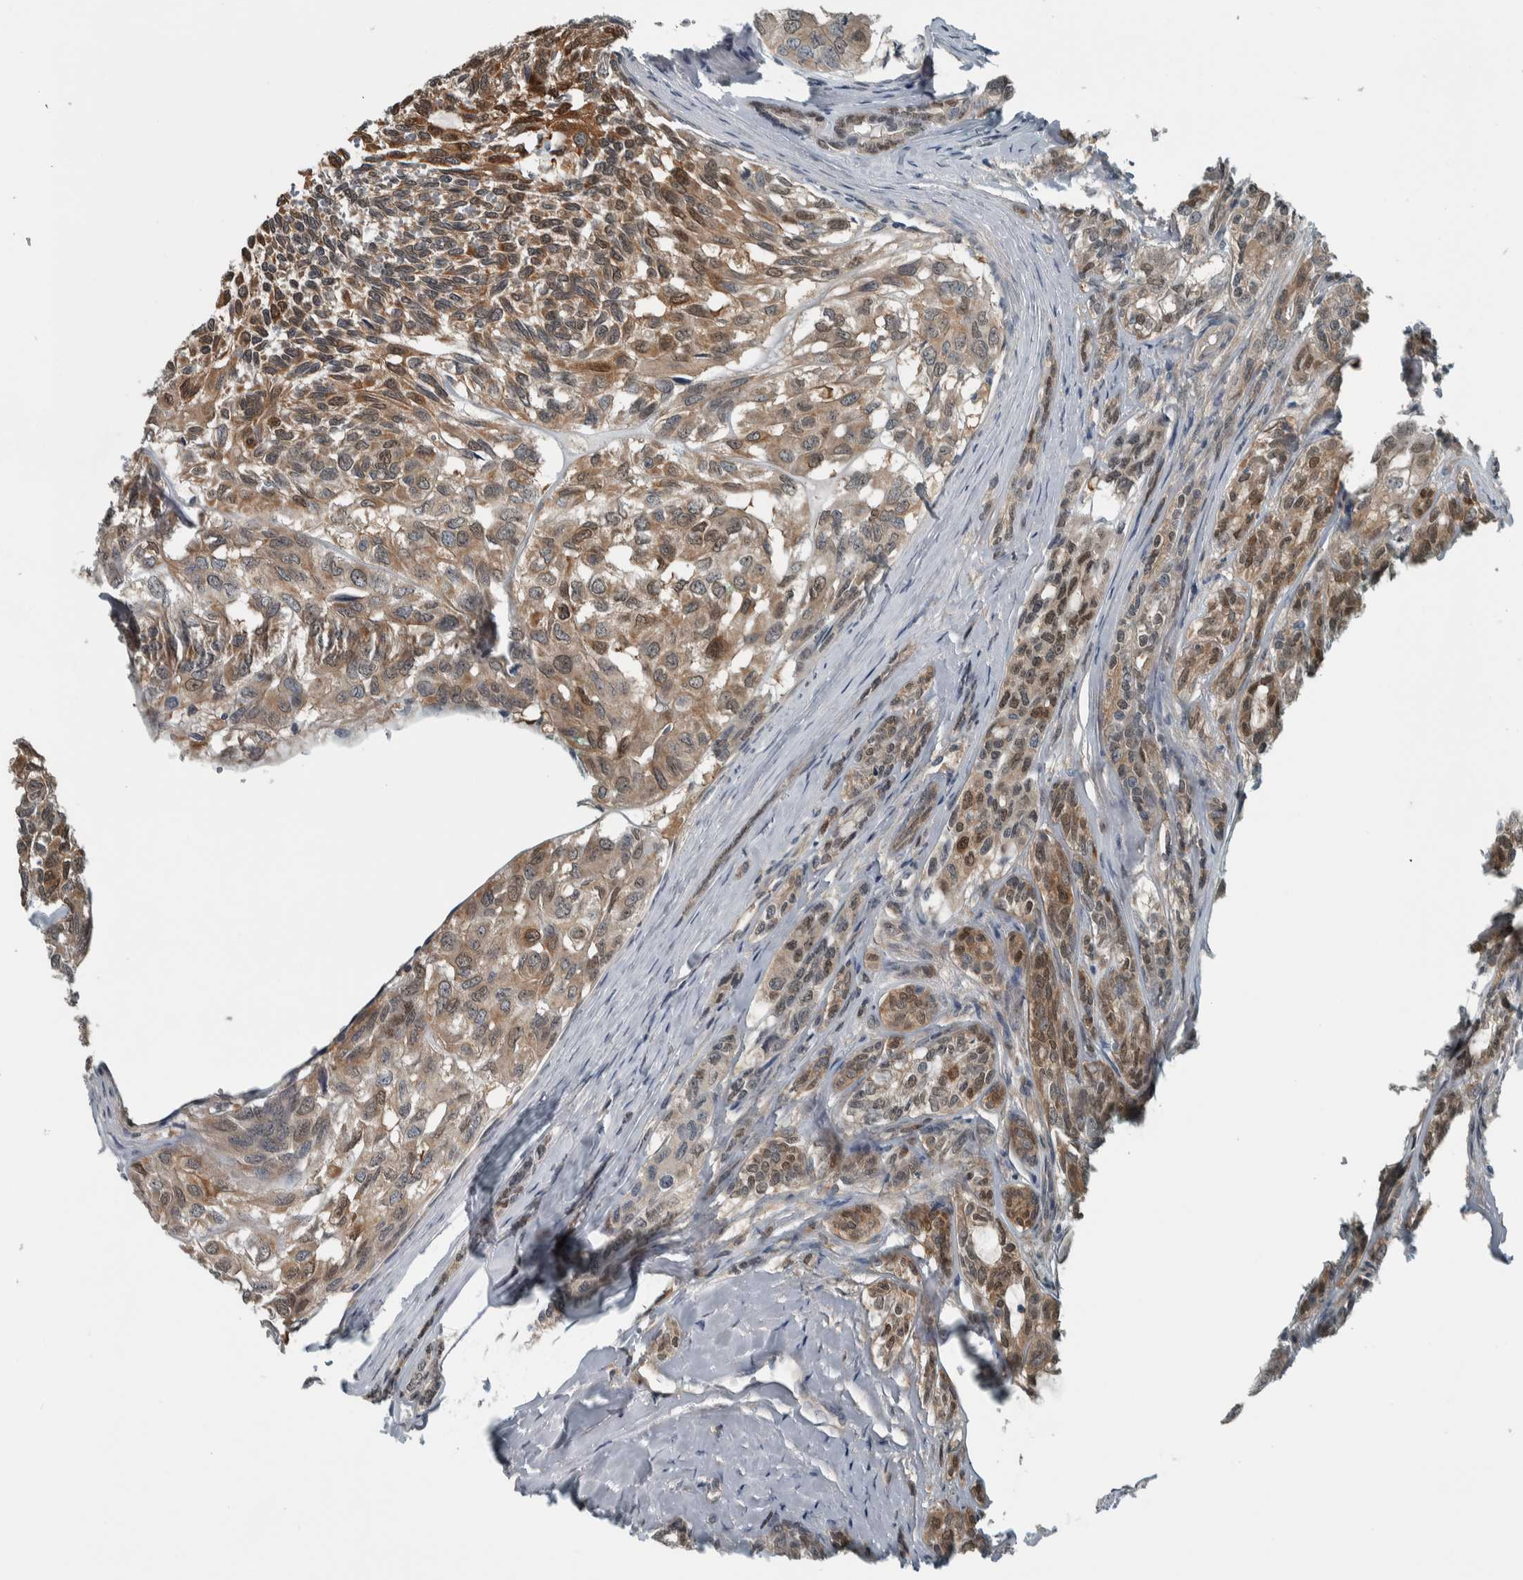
{"staining": {"intensity": "moderate", "quantity": ">75%", "location": "cytoplasmic/membranous,nuclear"}, "tissue": "head and neck cancer", "cell_type": "Tumor cells", "image_type": "cancer", "snomed": [{"axis": "morphology", "description": "Adenocarcinoma, NOS"}, {"axis": "topography", "description": "Salivary gland, NOS"}, {"axis": "topography", "description": "Head-Neck"}], "caption": "Immunohistochemistry (IHC) (DAB) staining of human head and neck adenocarcinoma displays moderate cytoplasmic/membranous and nuclear protein staining in approximately >75% of tumor cells.", "gene": "ALAD", "patient": {"sex": "female", "age": 76}}